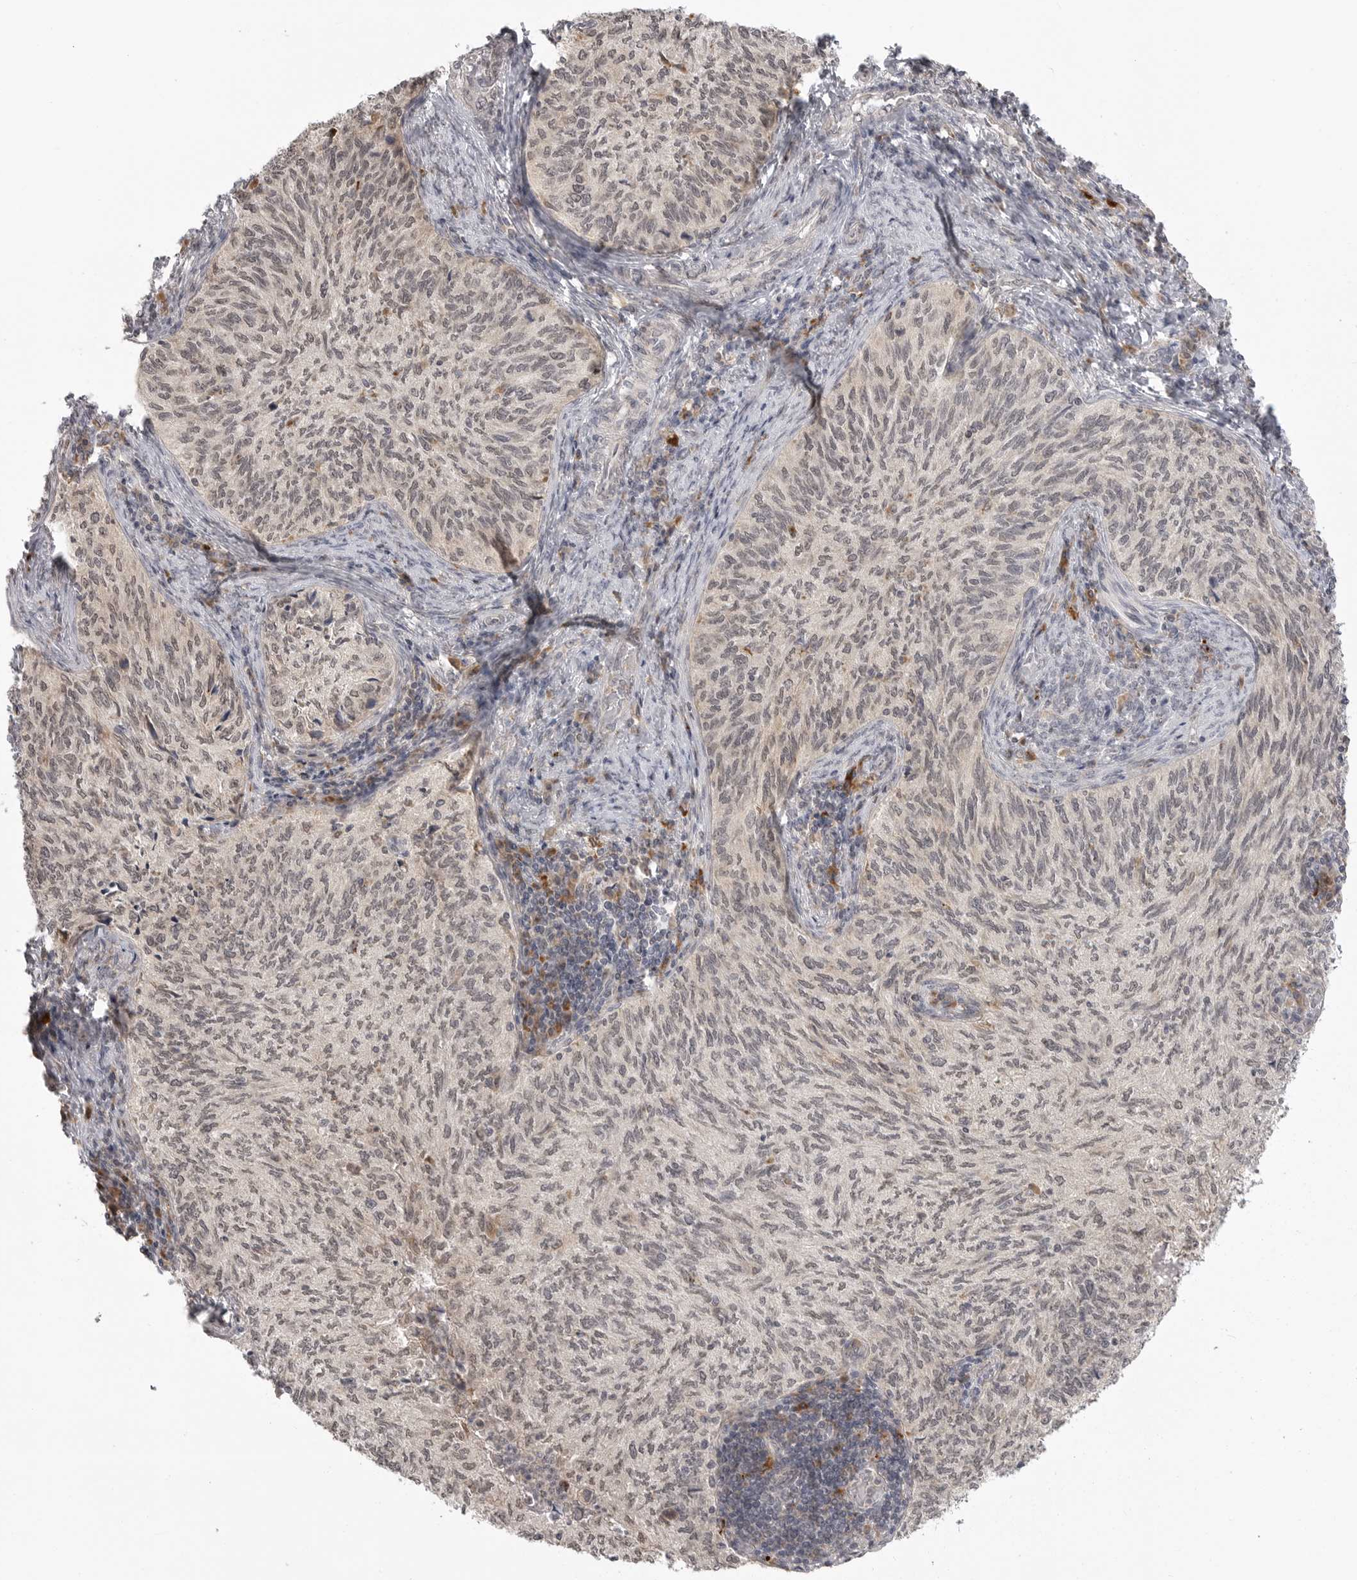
{"staining": {"intensity": "negative", "quantity": "none", "location": "none"}, "tissue": "cervical cancer", "cell_type": "Tumor cells", "image_type": "cancer", "snomed": [{"axis": "morphology", "description": "Squamous cell carcinoma, NOS"}, {"axis": "topography", "description": "Cervix"}], "caption": "This is a micrograph of IHC staining of squamous cell carcinoma (cervical), which shows no positivity in tumor cells. The staining is performed using DAB brown chromogen with nuclei counter-stained in using hematoxylin.", "gene": "KALRN", "patient": {"sex": "female", "age": 30}}